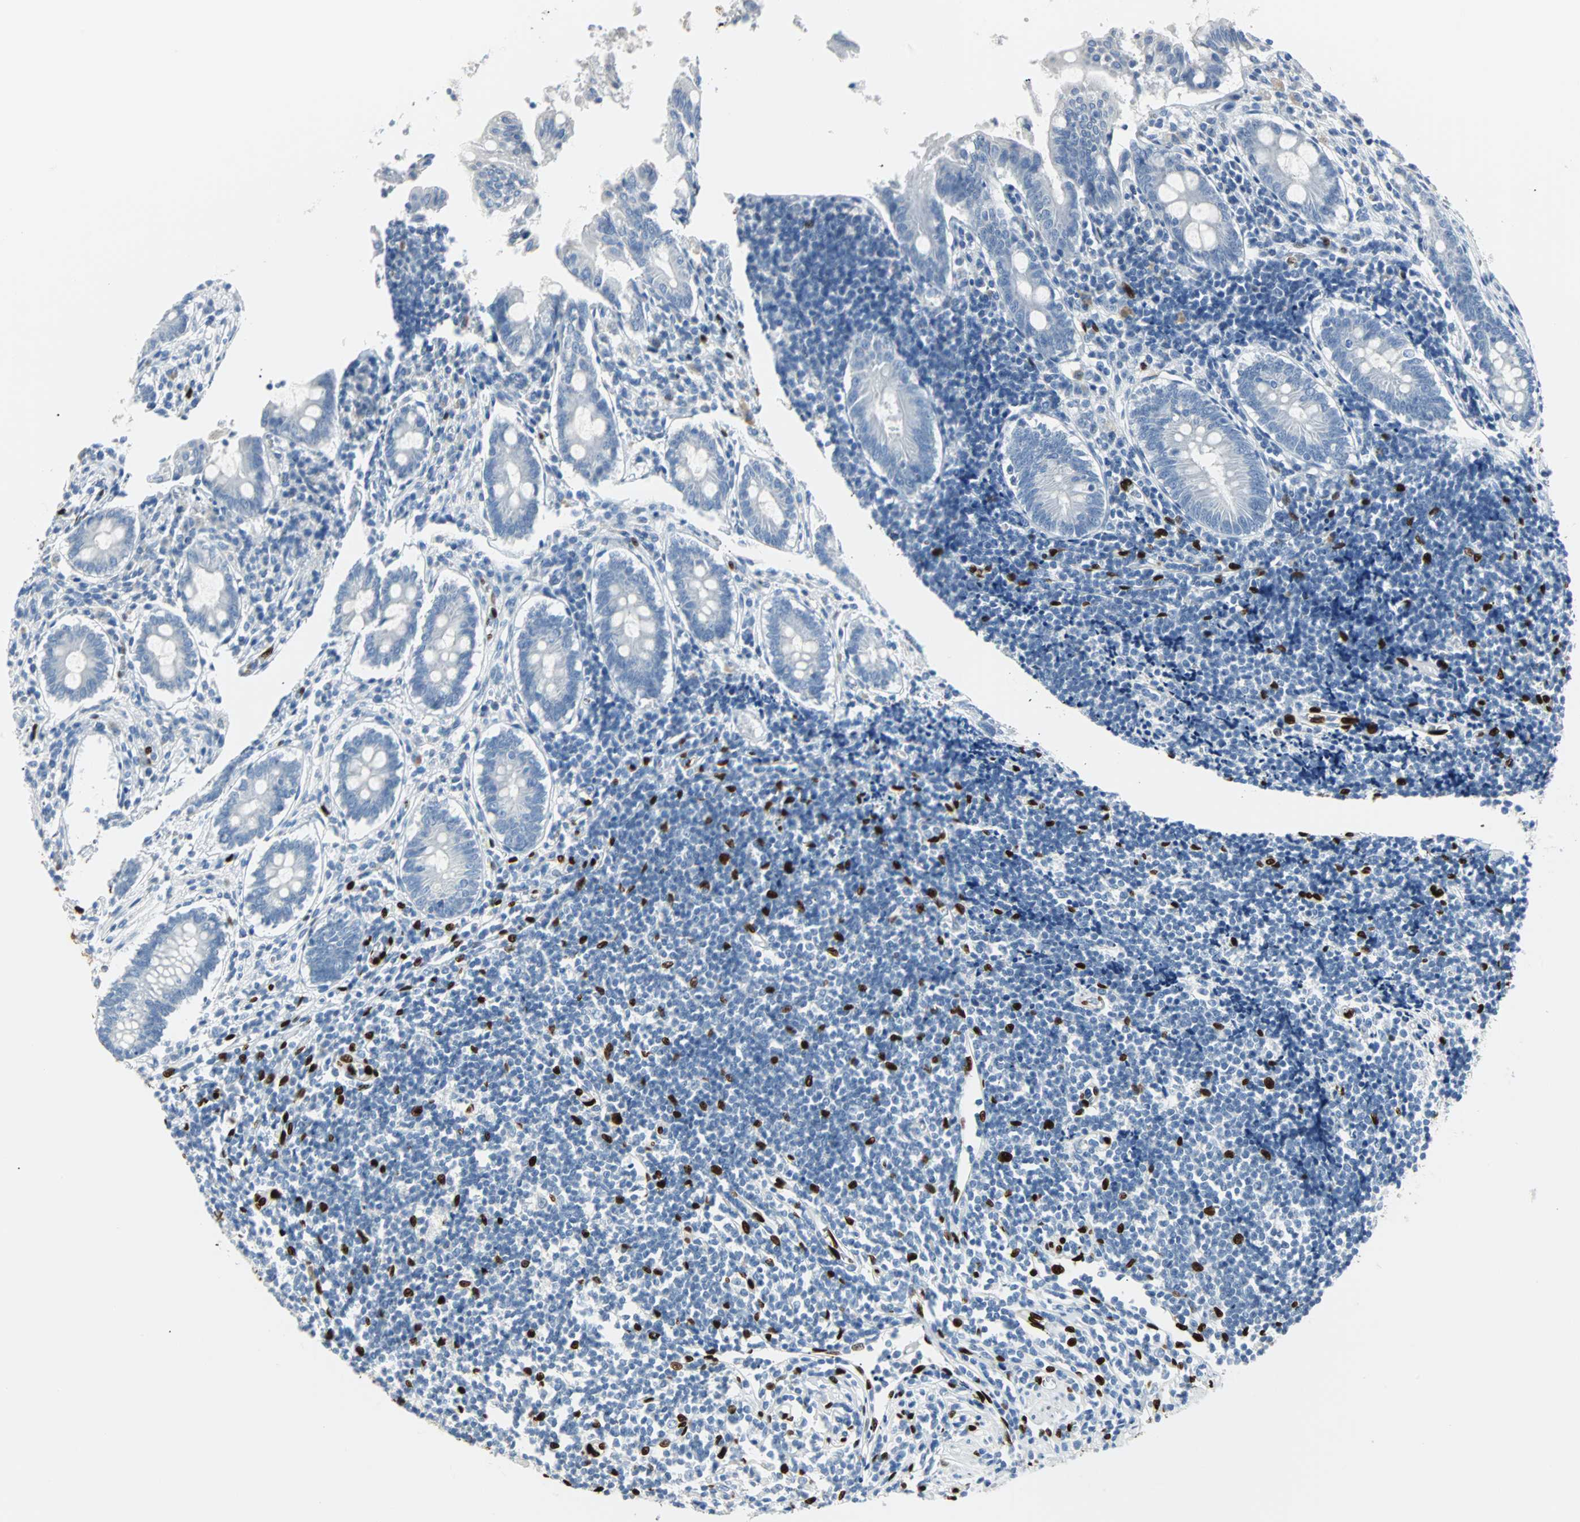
{"staining": {"intensity": "negative", "quantity": "none", "location": "none"}, "tissue": "appendix", "cell_type": "Glandular cells", "image_type": "normal", "snomed": [{"axis": "morphology", "description": "Normal tissue, NOS"}, {"axis": "topography", "description": "Appendix"}], "caption": "Protein analysis of normal appendix exhibits no significant staining in glandular cells. The staining was performed using DAB (3,3'-diaminobenzidine) to visualize the protein expression in brown, while the nuclei were stained in blue with hematoxylin (Magnification: 20x).", "gene": "IL33", "patient": {"sex": "female", "age": 50}}